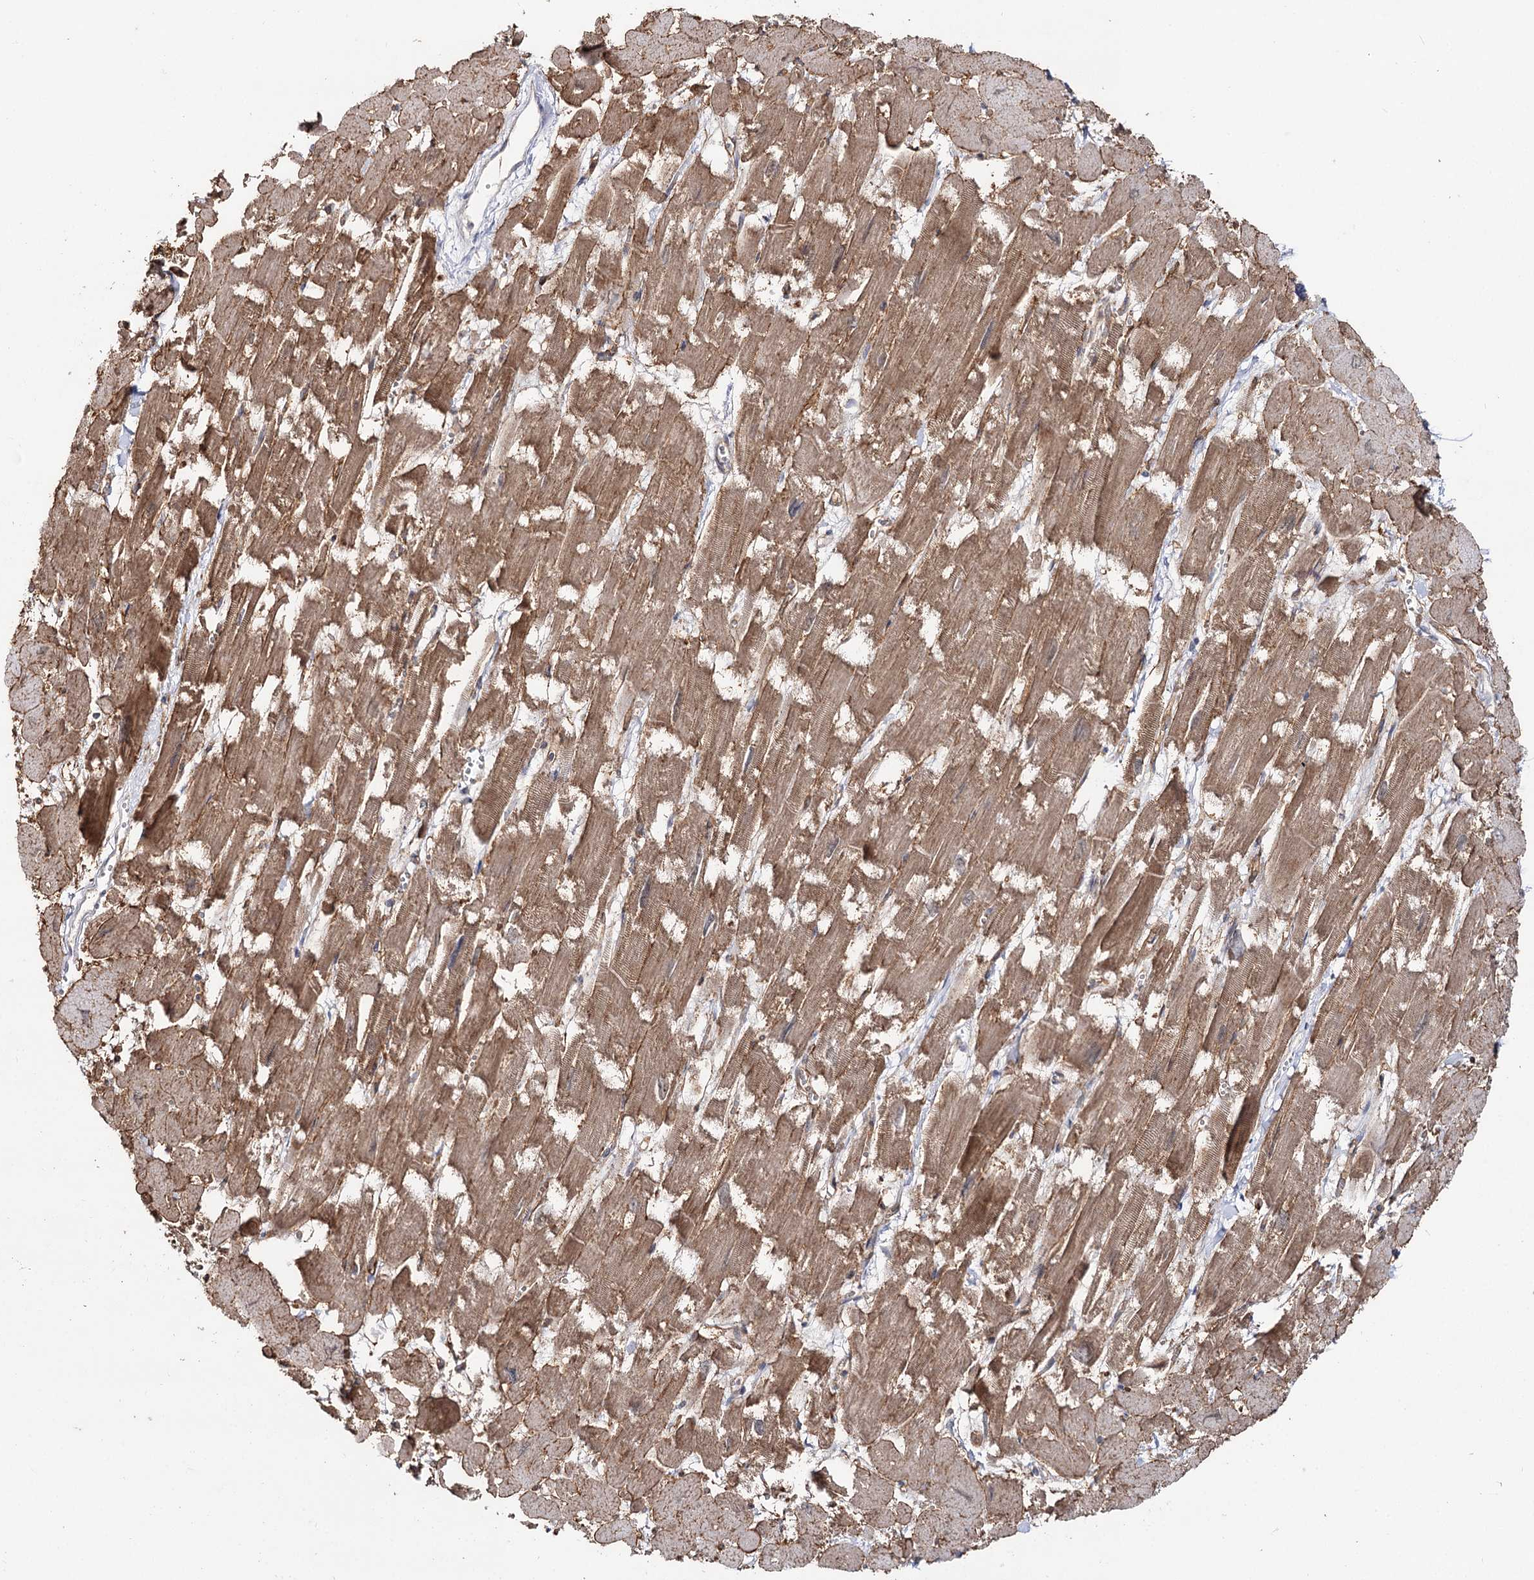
{"staining": {"intensity": "moderate", "quantity": ">75%", "location": "cytoplasmic/membranous"}, "tissue": "heart muscle", "cell_type": "Cardiomyocytes", "image_type": "normal", "snomed": [{"axis": "morphology", "description": "Normal tissue, NOS"}, {"axis": "topography", "description": "Heart"}], "caption": "Moderate cytoplasmic/membranous staining is present in about >75% of cardiomyocytes in normal heart muscle. The staining was performed using DAB, with brown indicating positive protein expression. Nuclei are stained blue with hematoxylin.", "gene": "CBR4", "patient": {"sex": "male", "age": 54}}